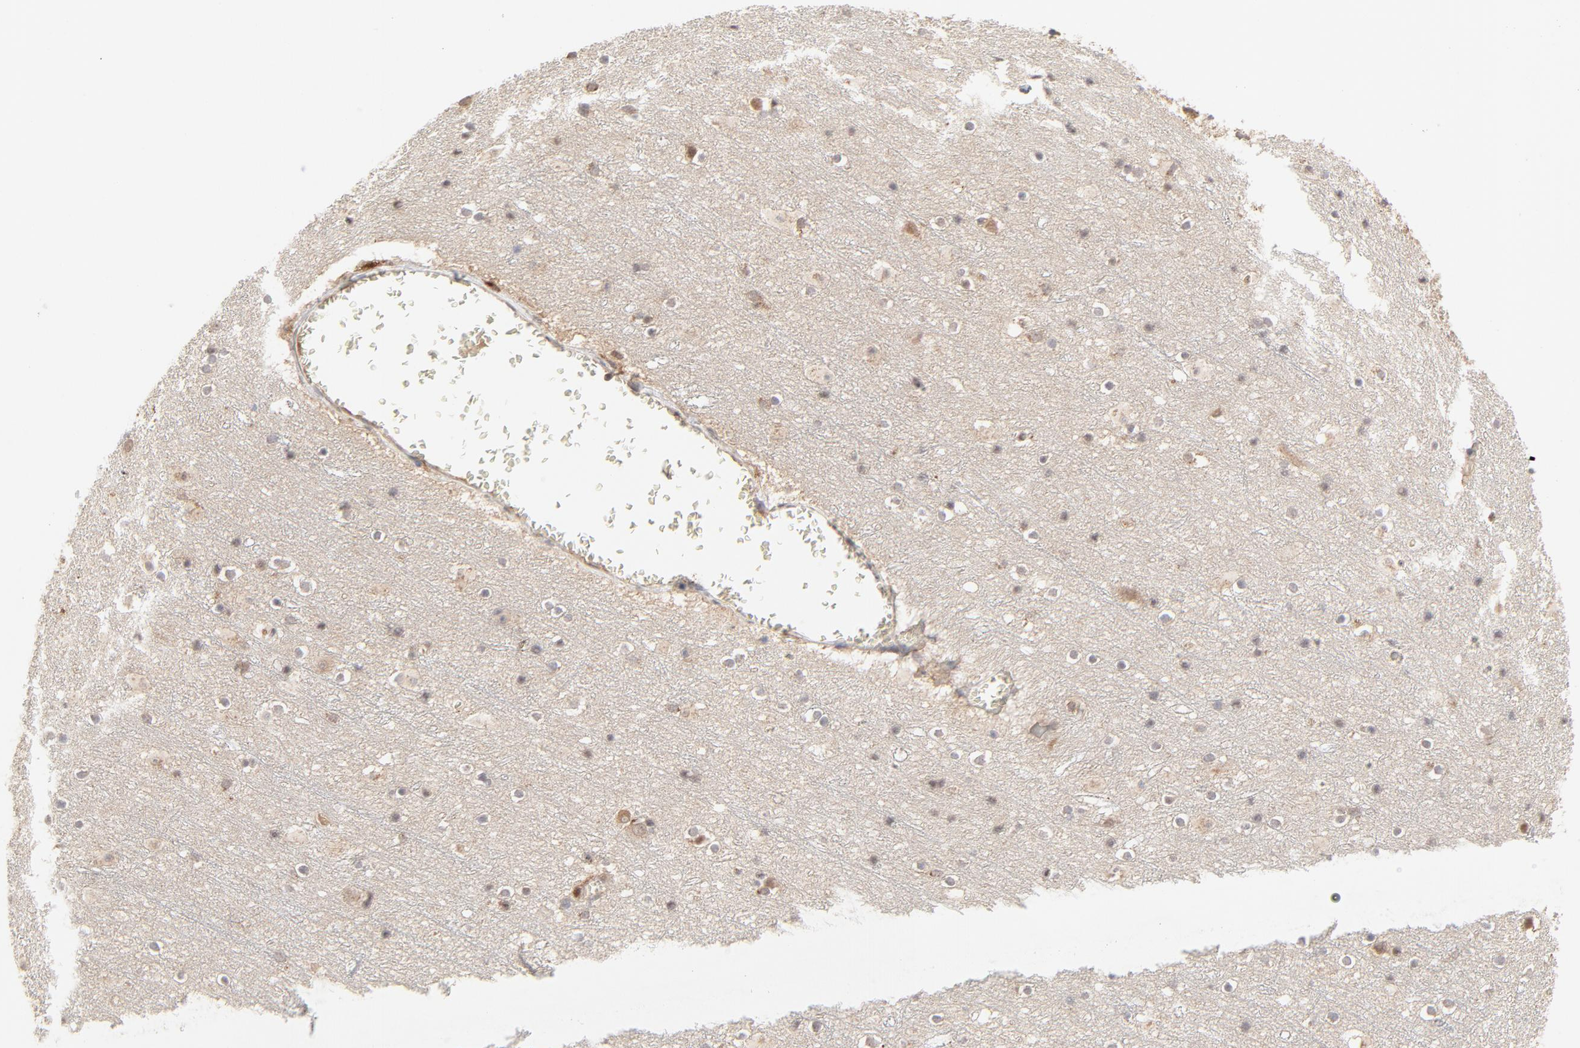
{"staining": {"intensity": "weak", "quantity": ">75%", "location": "cytoplasmic/membranous"}, "tissue": "cerebral cortex", "cell_type": "Endothelial cells", "image_type": "normal", "snomed": [{"axis": "morphology", "description": "Normal tissue, NOS"}, {"axis": "topography", "description": "Cerebral cortex"}], "caption": "Immunohistochemistry (IHC) staining of normal cerebral cortex, which reveals low levels of weak cytoplasmic/membranous expression in approximately >75% of endothelial cells indicating weak cytoplasmic/membranous protein expression. The staining was performed using DAB (brown) for protein detection and nuclei were counterstained in hematoxylin (blue).", "gene": "RAB5C", "patient": {"sex": "male", "age": 45}}